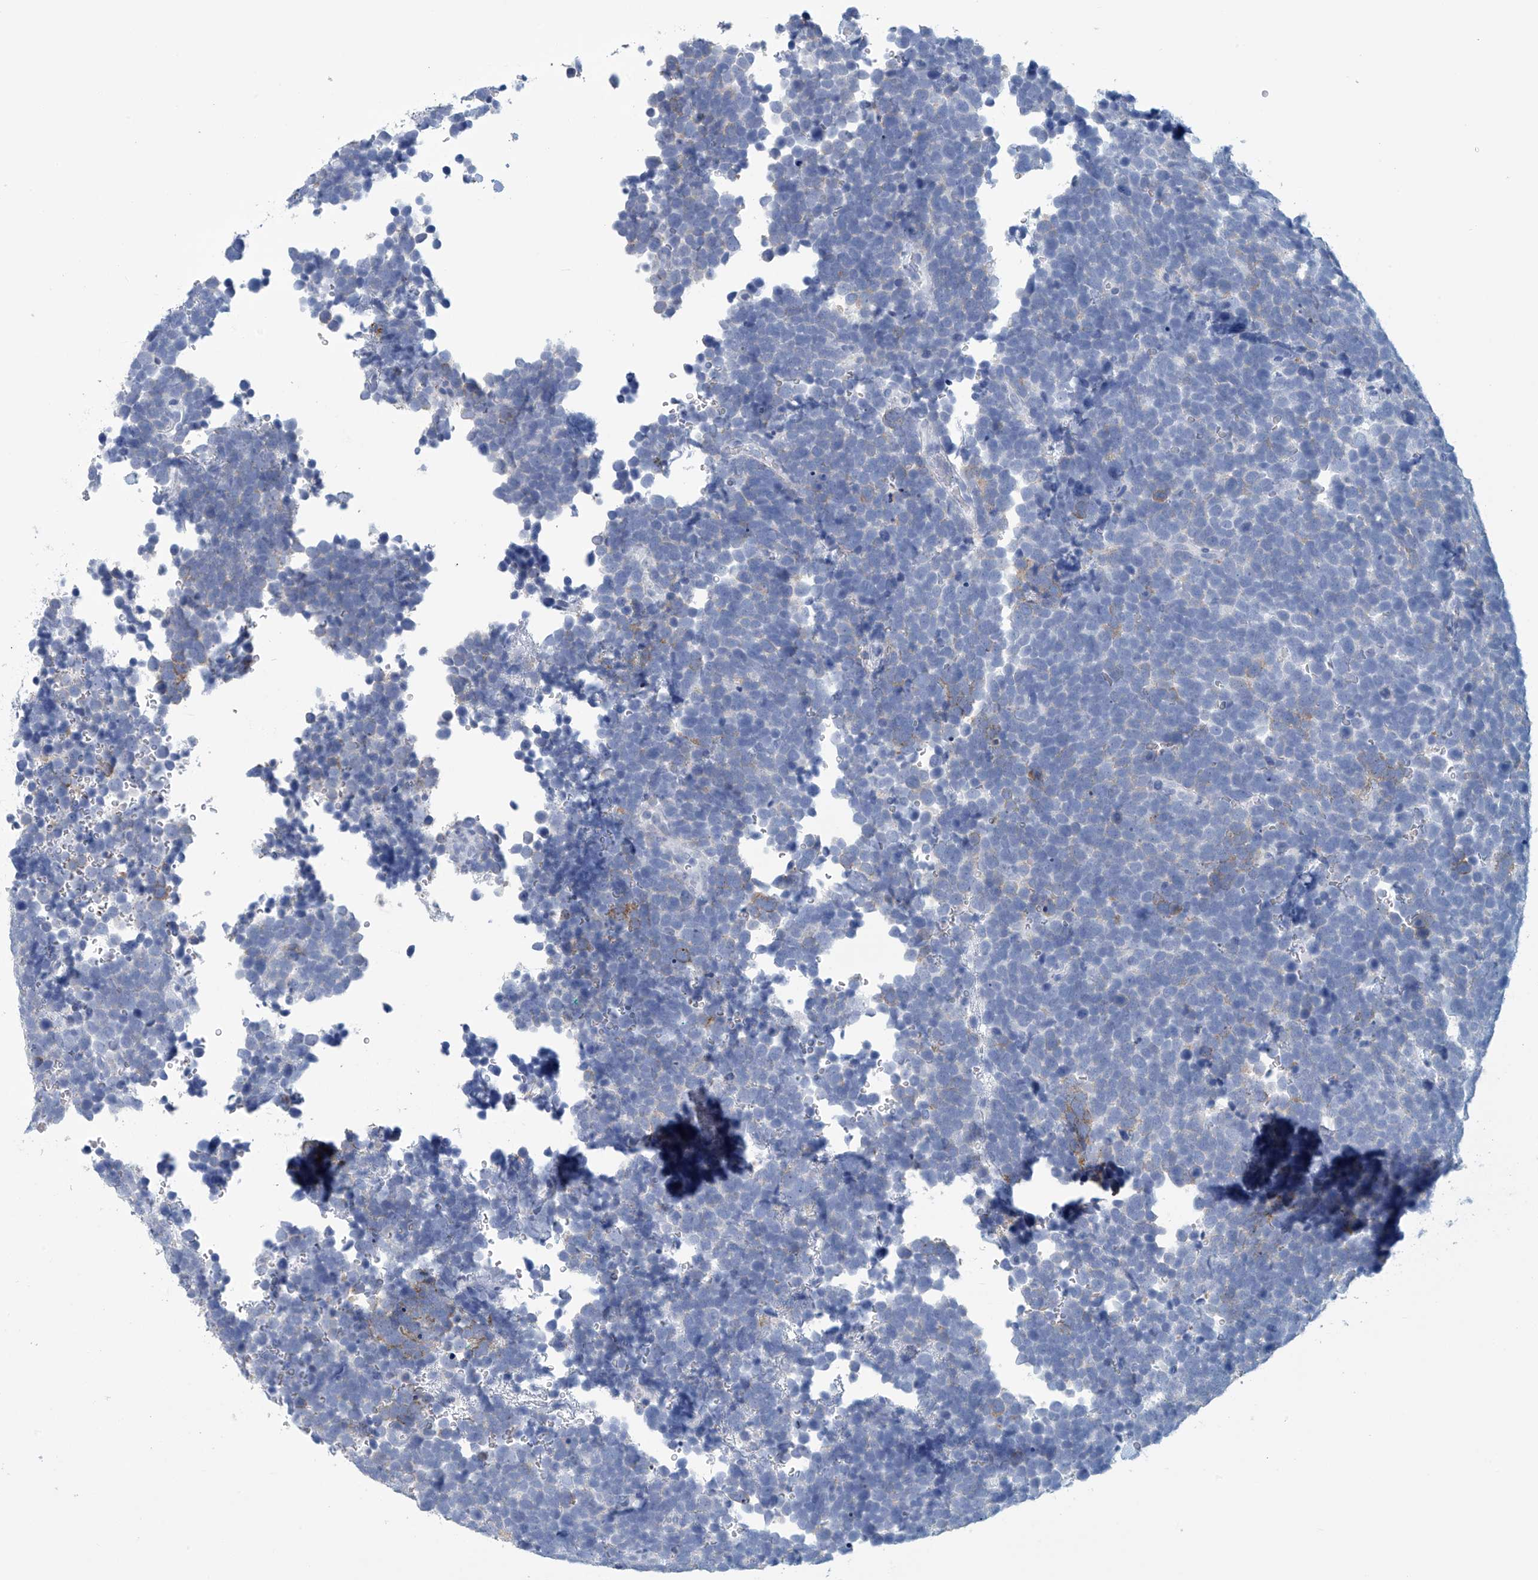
{"staining": {"intensity": "negative", "quantity": "none", "location": "none"}, "tissue": "urothelial cancer", "cell_type": "Tumor cells", "image_type": "cancer", "snomed": [{"axis": "morphology", "description": "Urothelial carcinoma, High grade"}, {"axis": "topography", "description": "Urinary bladder"}], "caption": "Immunohistochemical staining of human urothelial carcinoma (high-grade) shows no significant staining in tumor cells.", "gene": "DSP", "patient": {"sex": "female", "age": 82}}